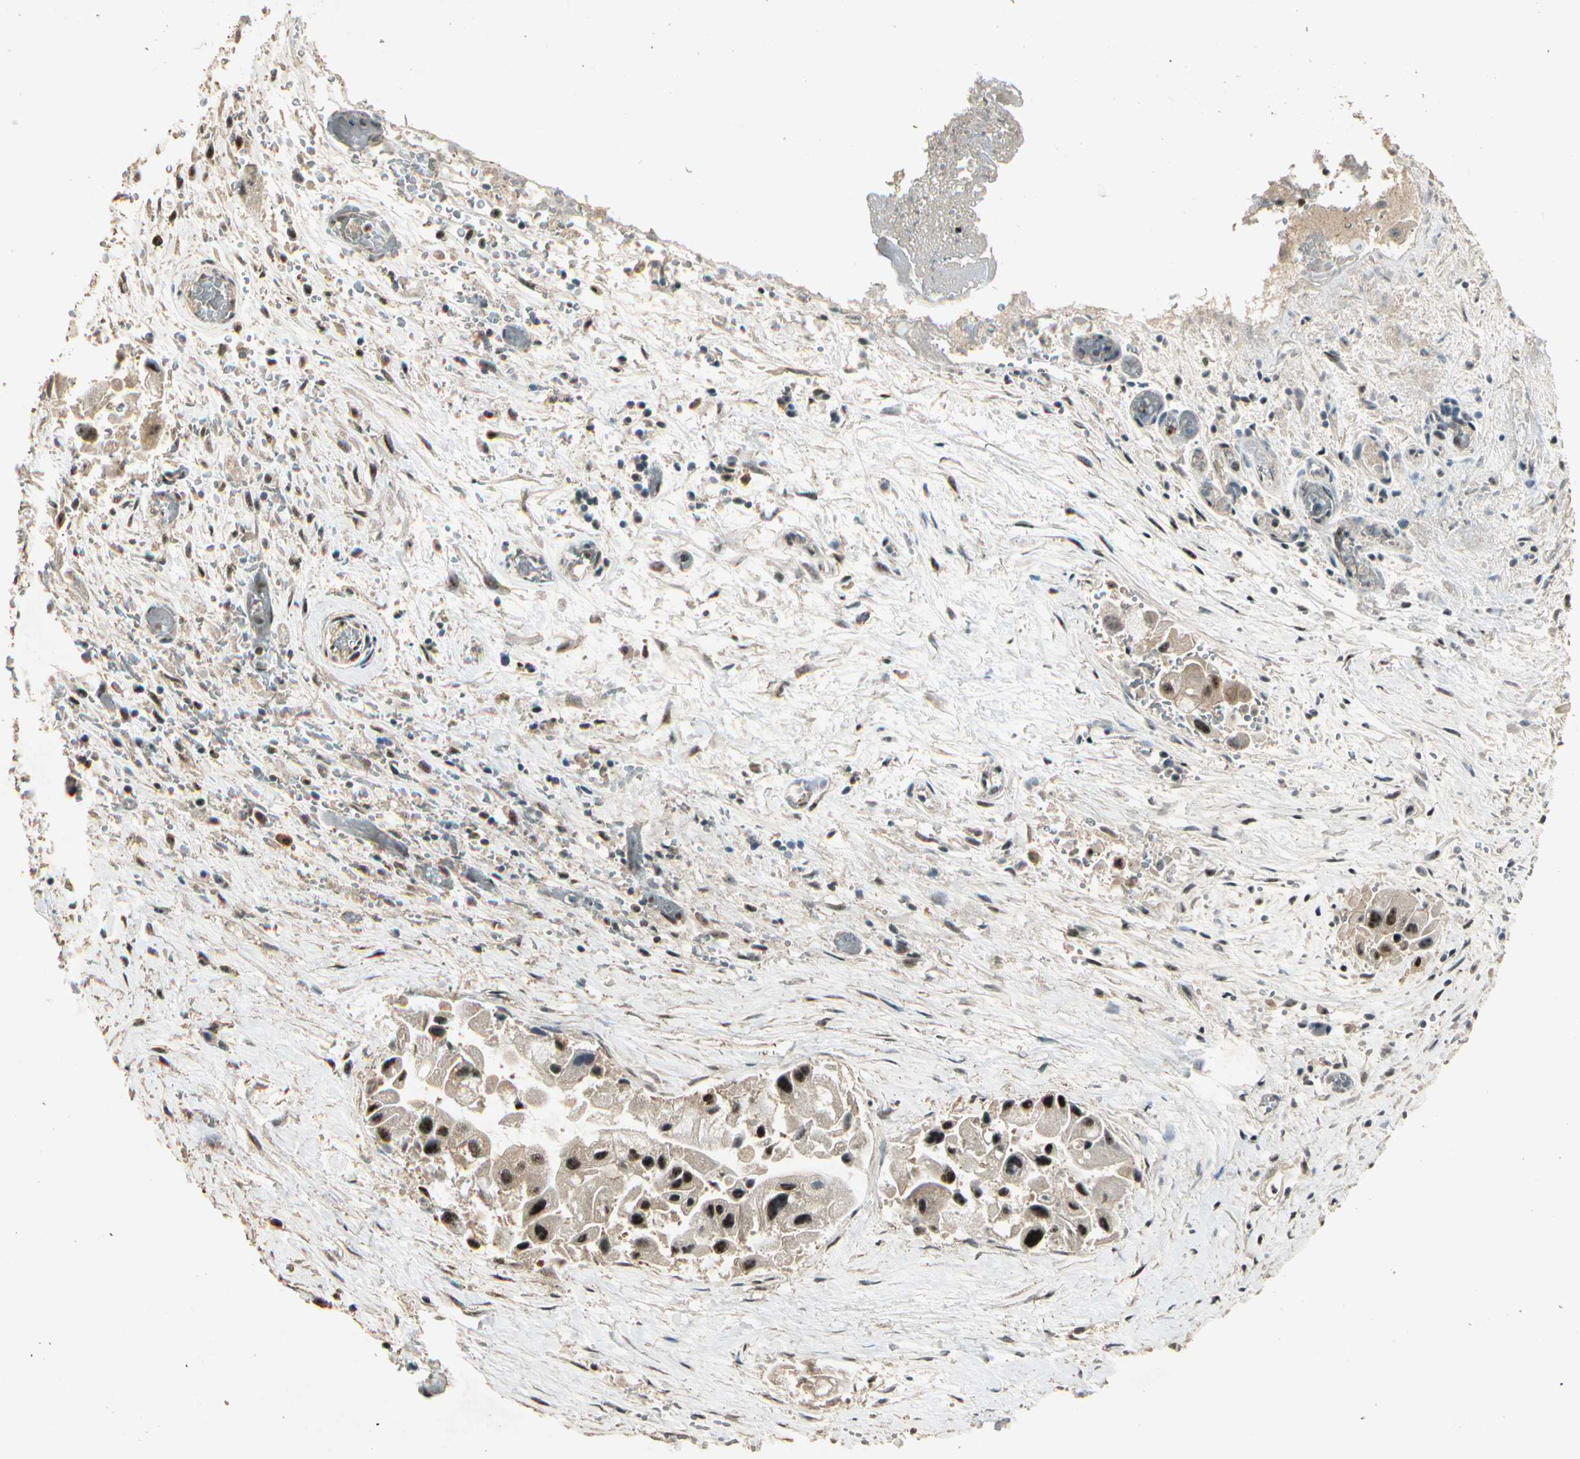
{"staining": {"intensity": "strong", "quantity": ">75%", "location": "nuclear"}, "tissue": "liver cancer", "cell_type": "Tumor cells", "image_type": "cancer", "snomed": [{"axis": "morphology", "description": "Normal tissue, NOS"}, {"axis": "morphology", "description": "Cholangiocarcinoma"}, {"axis": "topography", "description": "Liver"}, {"axis": "topography", "description": "Peripheral nerve tissue"}], "caption": "An IHC photomicrograph of tumor tissue is shown. Protein staining in brown labels strong nuclear positivity in liver cancer (cholangiocarcinoma) within tumor cells.", "gene": "RBM25", "patient": {"sex": "male", "age": 50}}